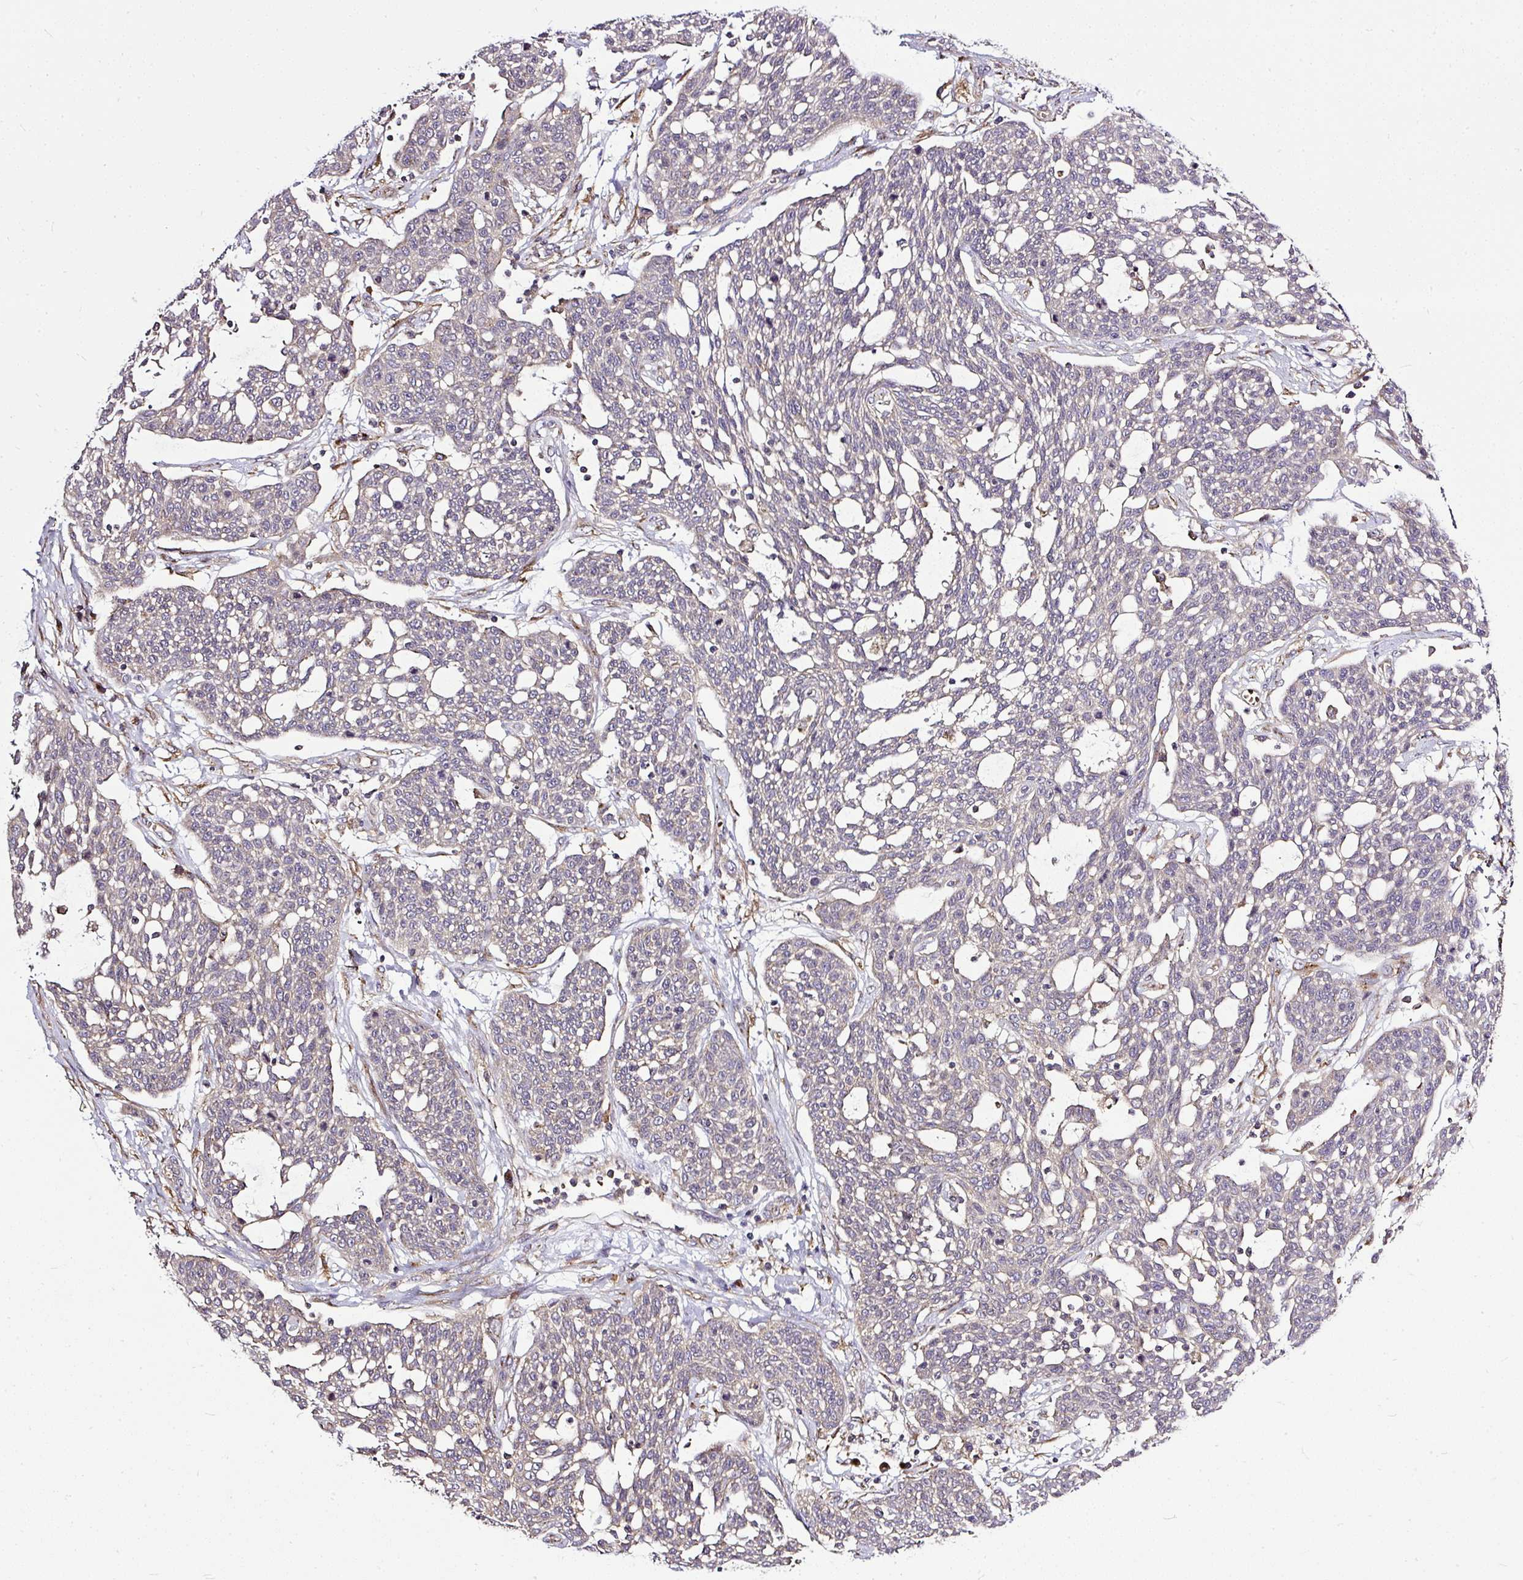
{"staining": {"intensity": "weak", "quantity": "<25%", "location": "cytoplasmic/membranous"}, "tissue": "cervical cancer", "cell_type": "Tumor cells", "image_type": "cancer", "snomed": [{"axis": "morphology", "description": "Squamous cell carcinoma, NOS"}, {"axis": "topography", "description": "Cervix"}], "caption": "A histopathology image of squamous cell carcinoma (cervical) stained for a protein demonstrates no brown staining in tumor cells.", "gene": "SMC4", "patient": {"sex": "female", "age": 34}}